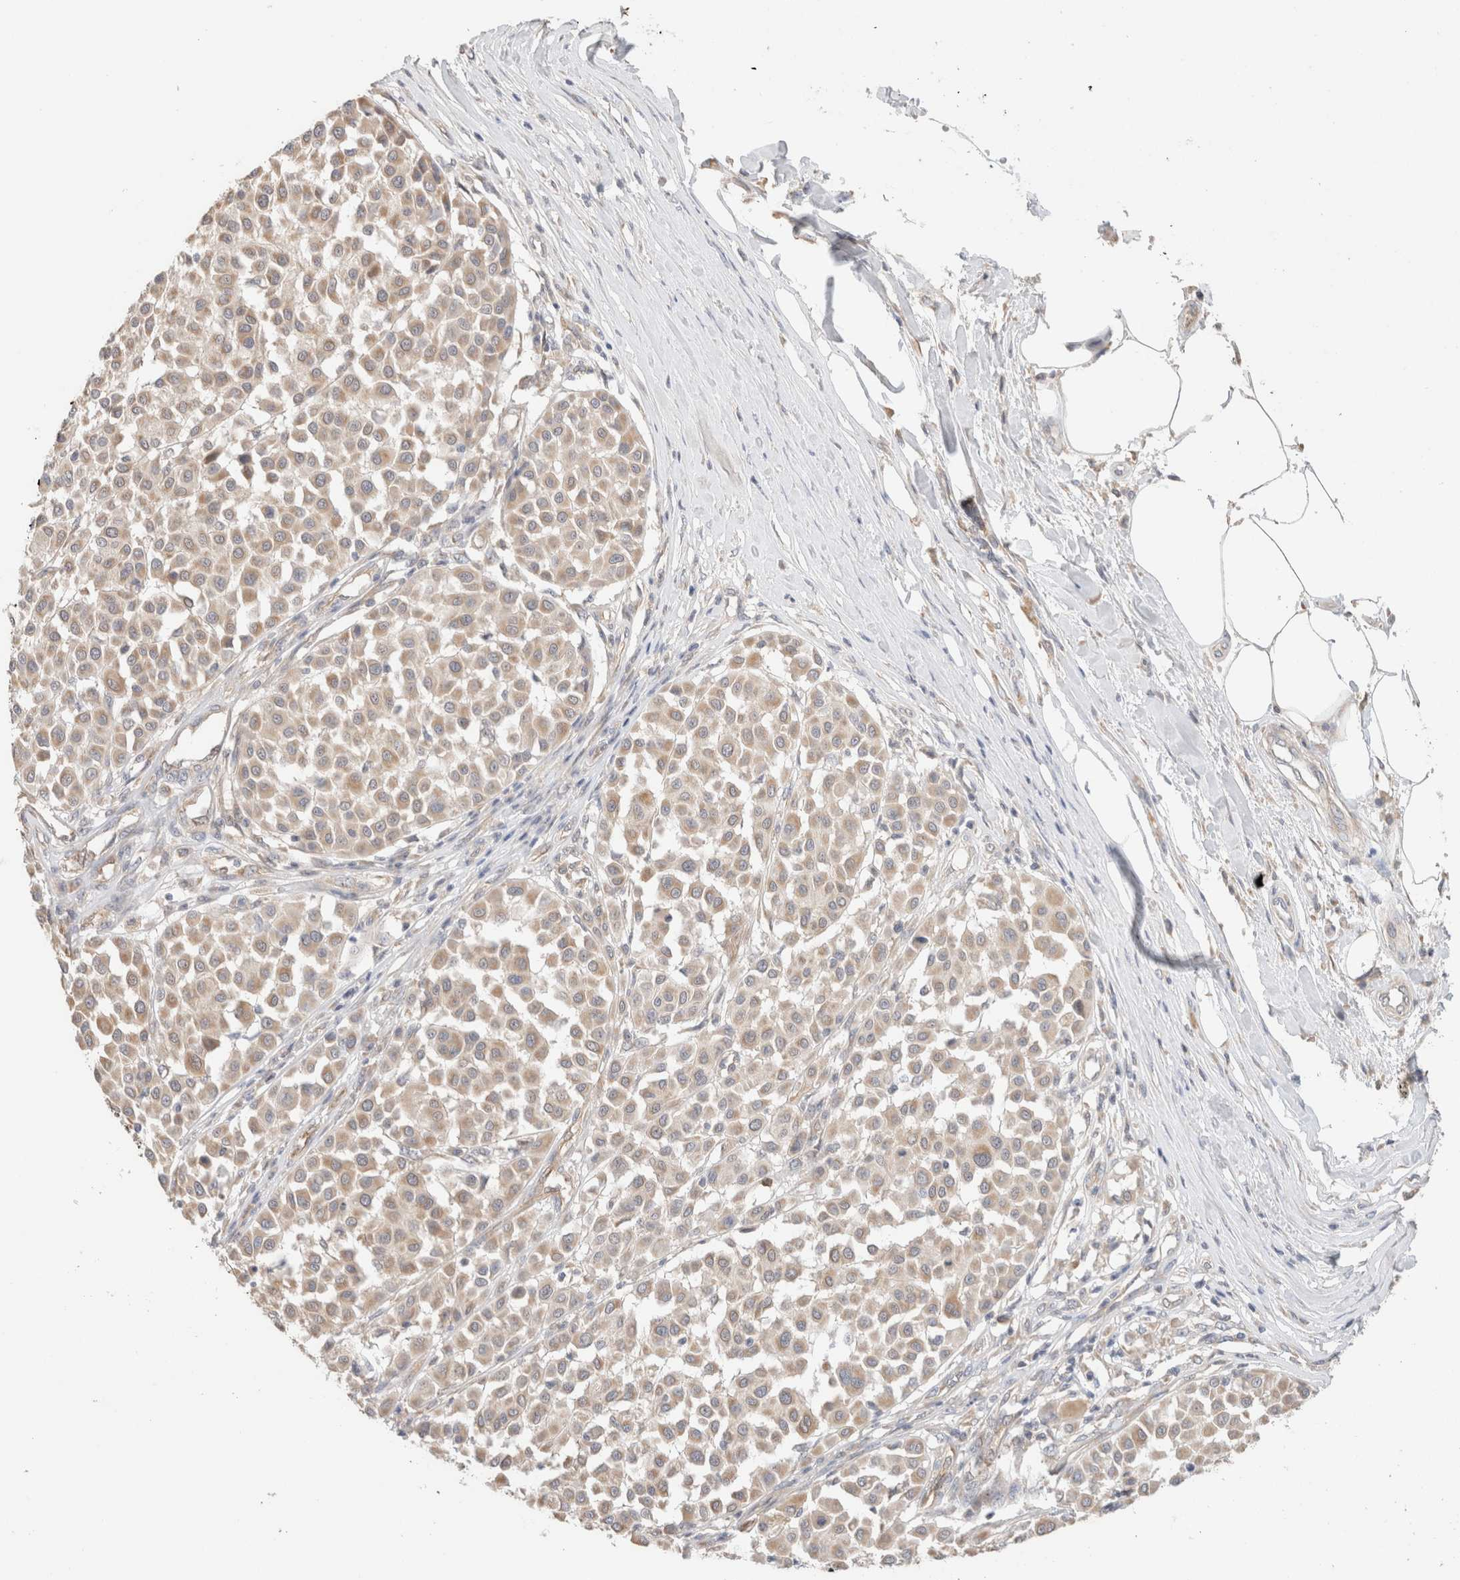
{"staining": {"intensity": "weak", "quantity": "<25%", "location": "cytoplasmic/membranous"}, "tissue": "melanoma", "cell_type": "Tumor cells", "image_type": "cancer", "snomed": [{"axis": "morphology", "description": "Malignant melanoma, Metastatic site"}, {"axis": "topography", "description": "Soft tissue"}], "caption": "Melanoma was stained to show a protein in brown. There is no significant positivity in tumor cells.", "gene": "CA13", "patient": {"sex": "male", "age": 41}}